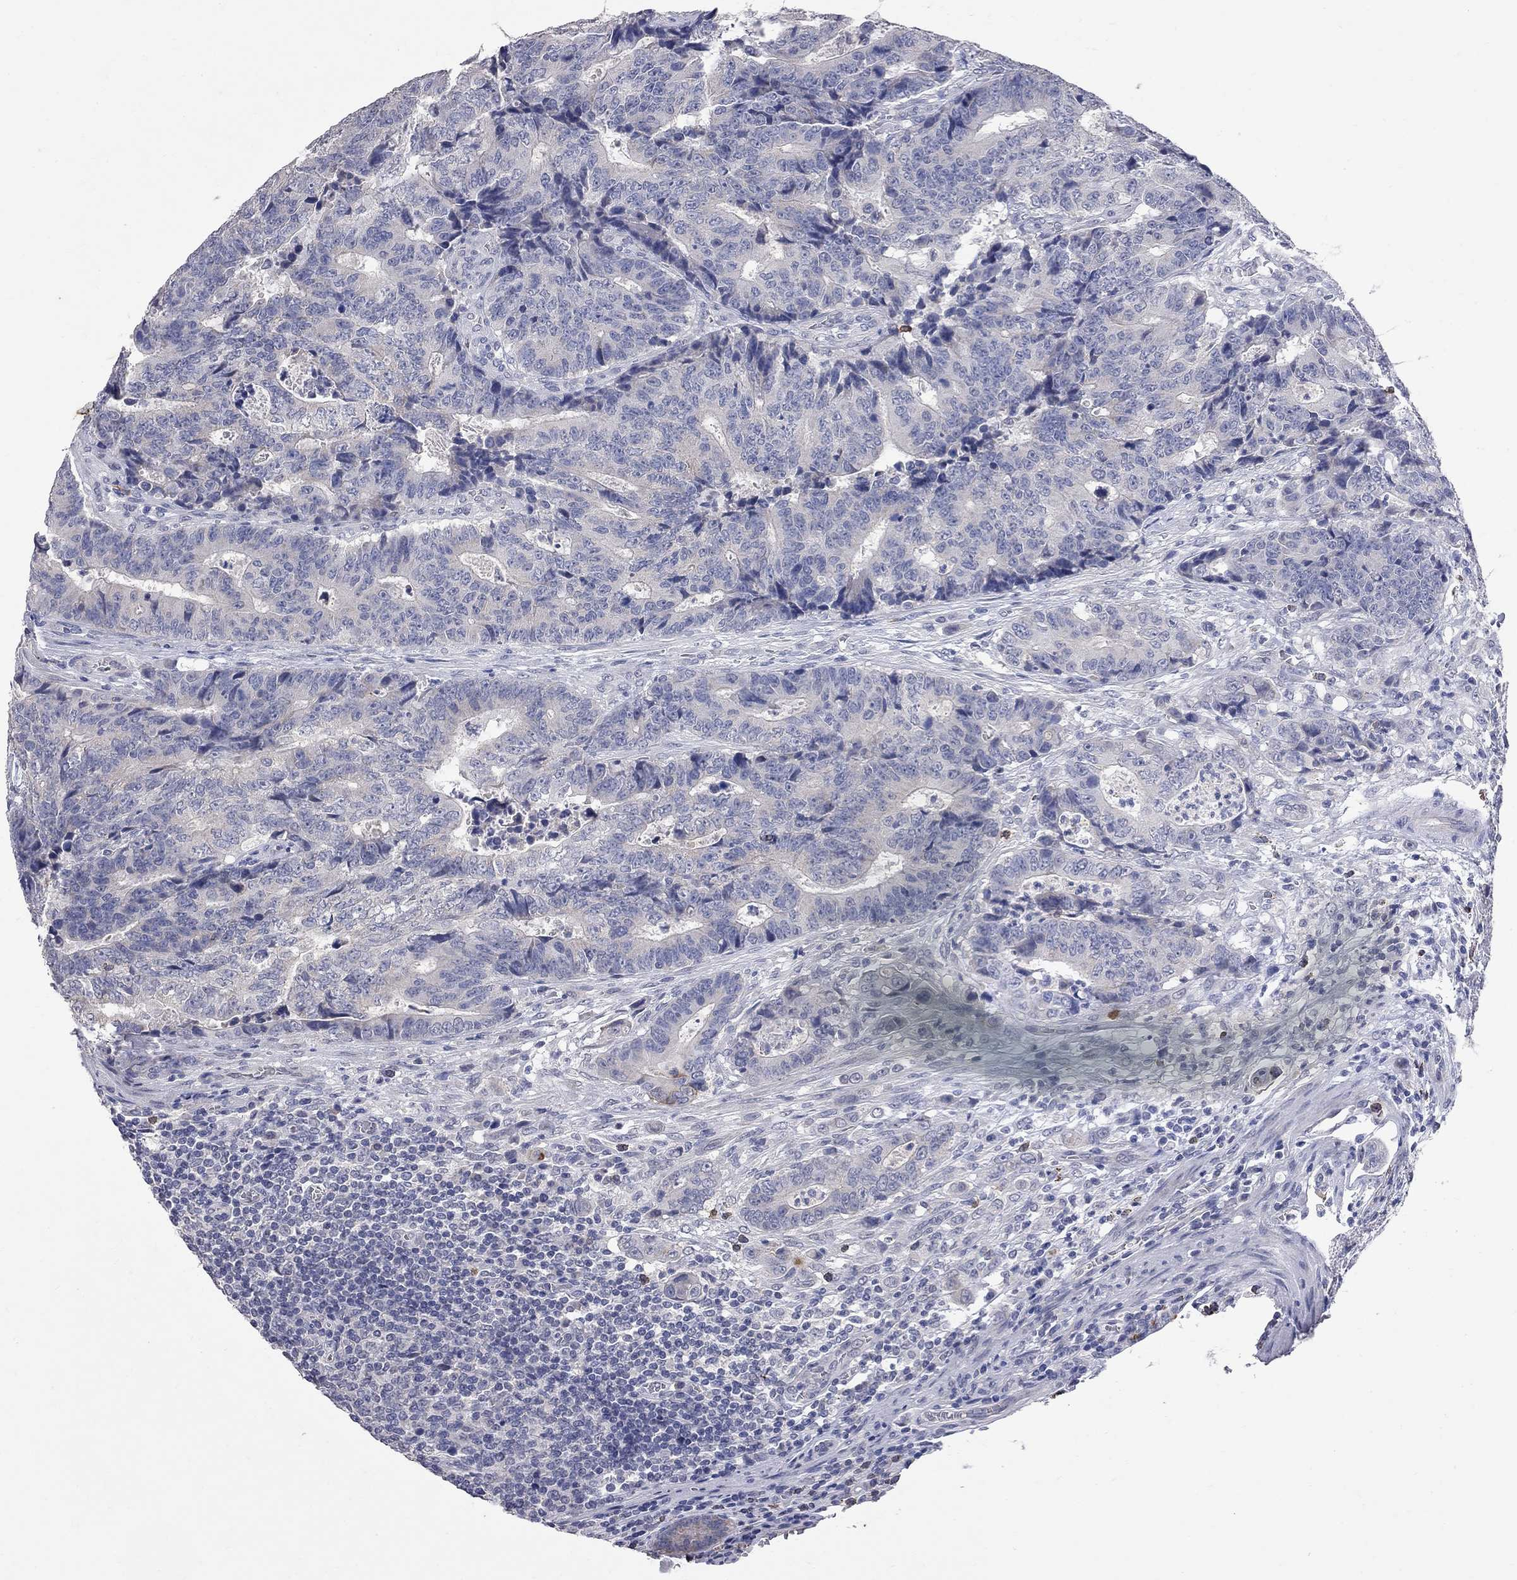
{"staining": {"intensity": "strong", "quantity": "<25%", "location": "cytoplasmic/membranous"}, "tissue": "colorectal cancer", "cell_type": "Tumor cells", "image_type": "cancer", "snomed": [{"axis": "morphology", "description": "Adenocarcinoma, NOS"}, {"axis": "topography", "description": "Colon"}], "caption": "Human adenocarcinoma (colorectal) stained with a protein marker displays strong staining in tumor cells.", "gene": "NOS2", "patient": {"sex": "female", "age": 48}}